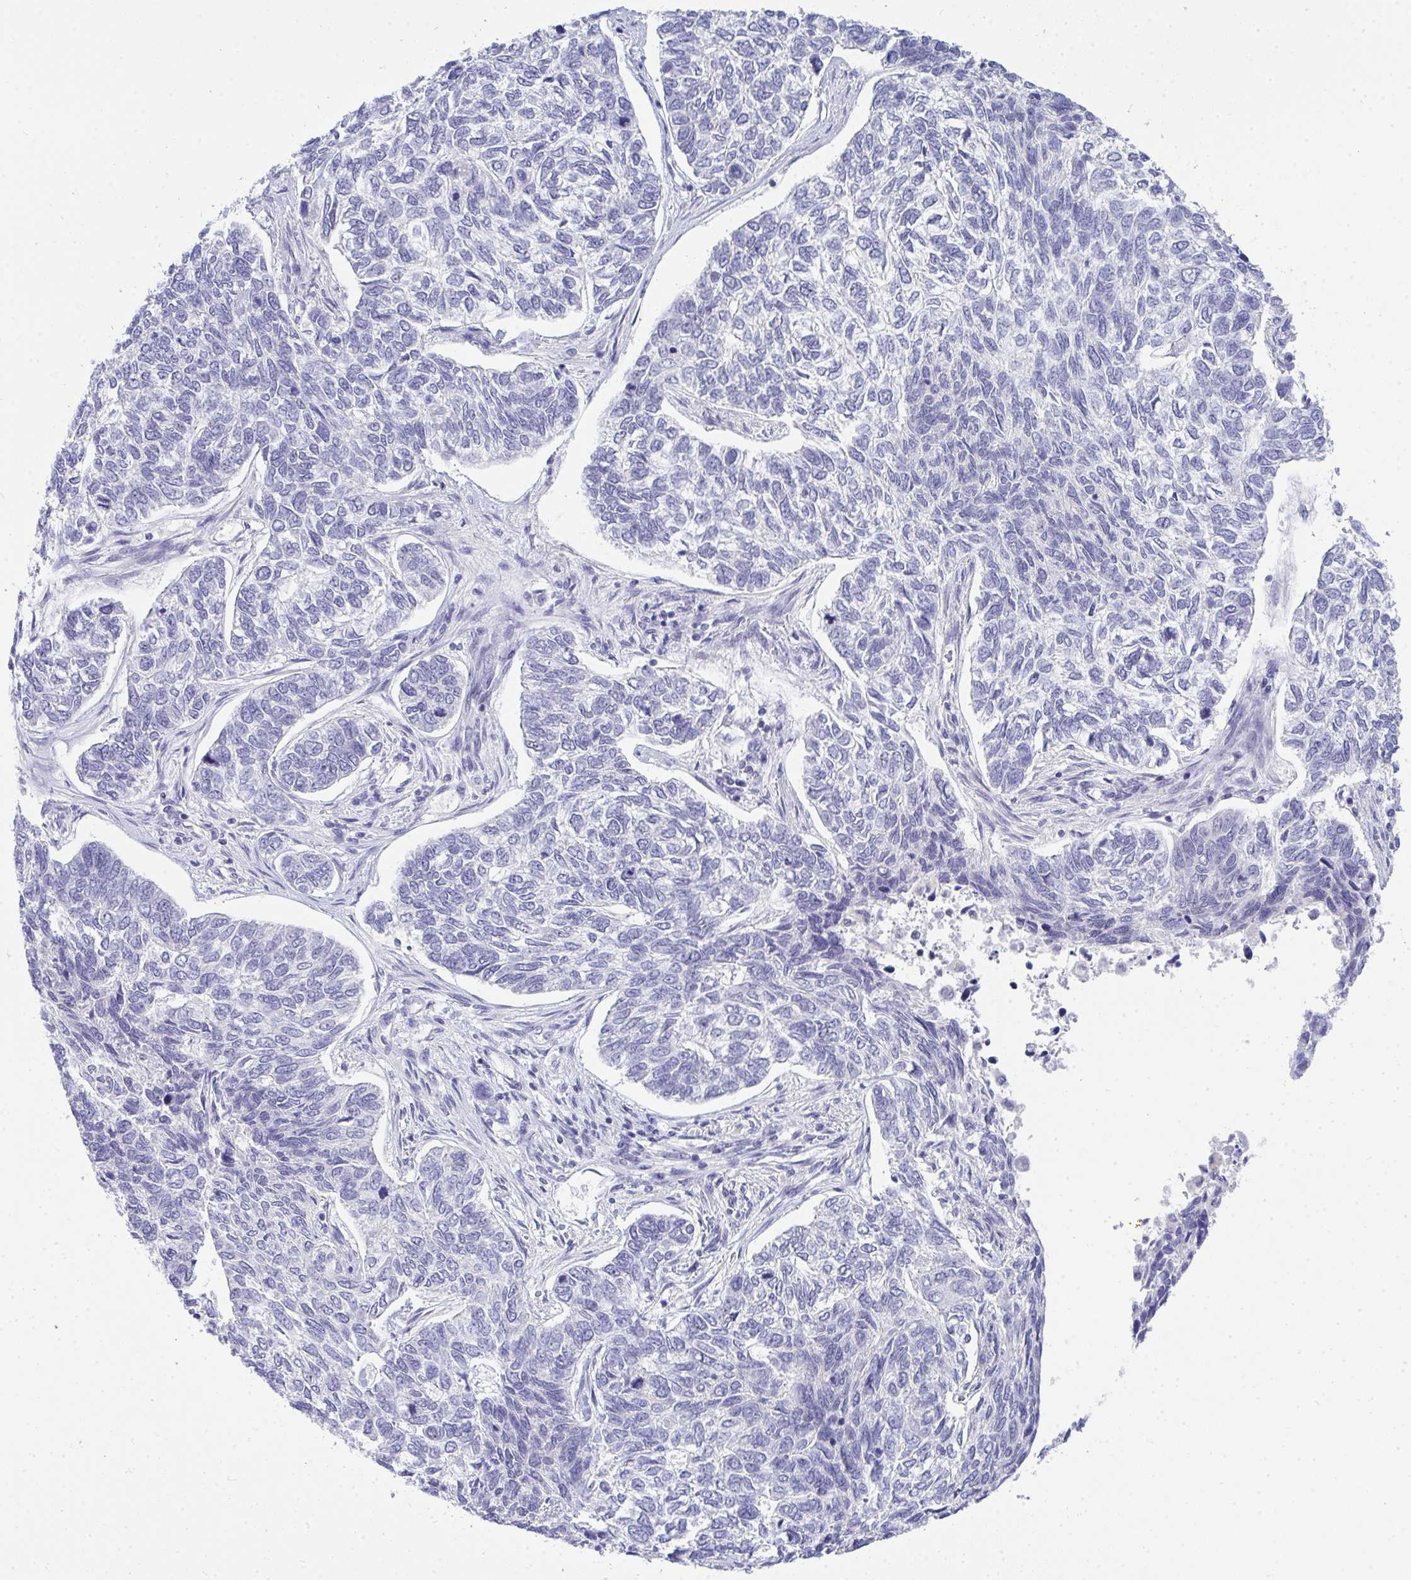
{"staining": {"intensity": "negative", "quantity": "none", "location": "none"}, "tissue": "skin cancer", "cell_type": "Tumor cells", "image_type": "cancer", "snomed": [{"axis": "morphology", "description": "Basal cell carcinoma"}, {"axis": "topography", "description": "Skin"}], "caption": "Immunohistochemical staining of skin cancer demonstrates no significant expression in tumor cells.", "gene": "TMEM82", "patient": {"sex": "female", "age": 65}}